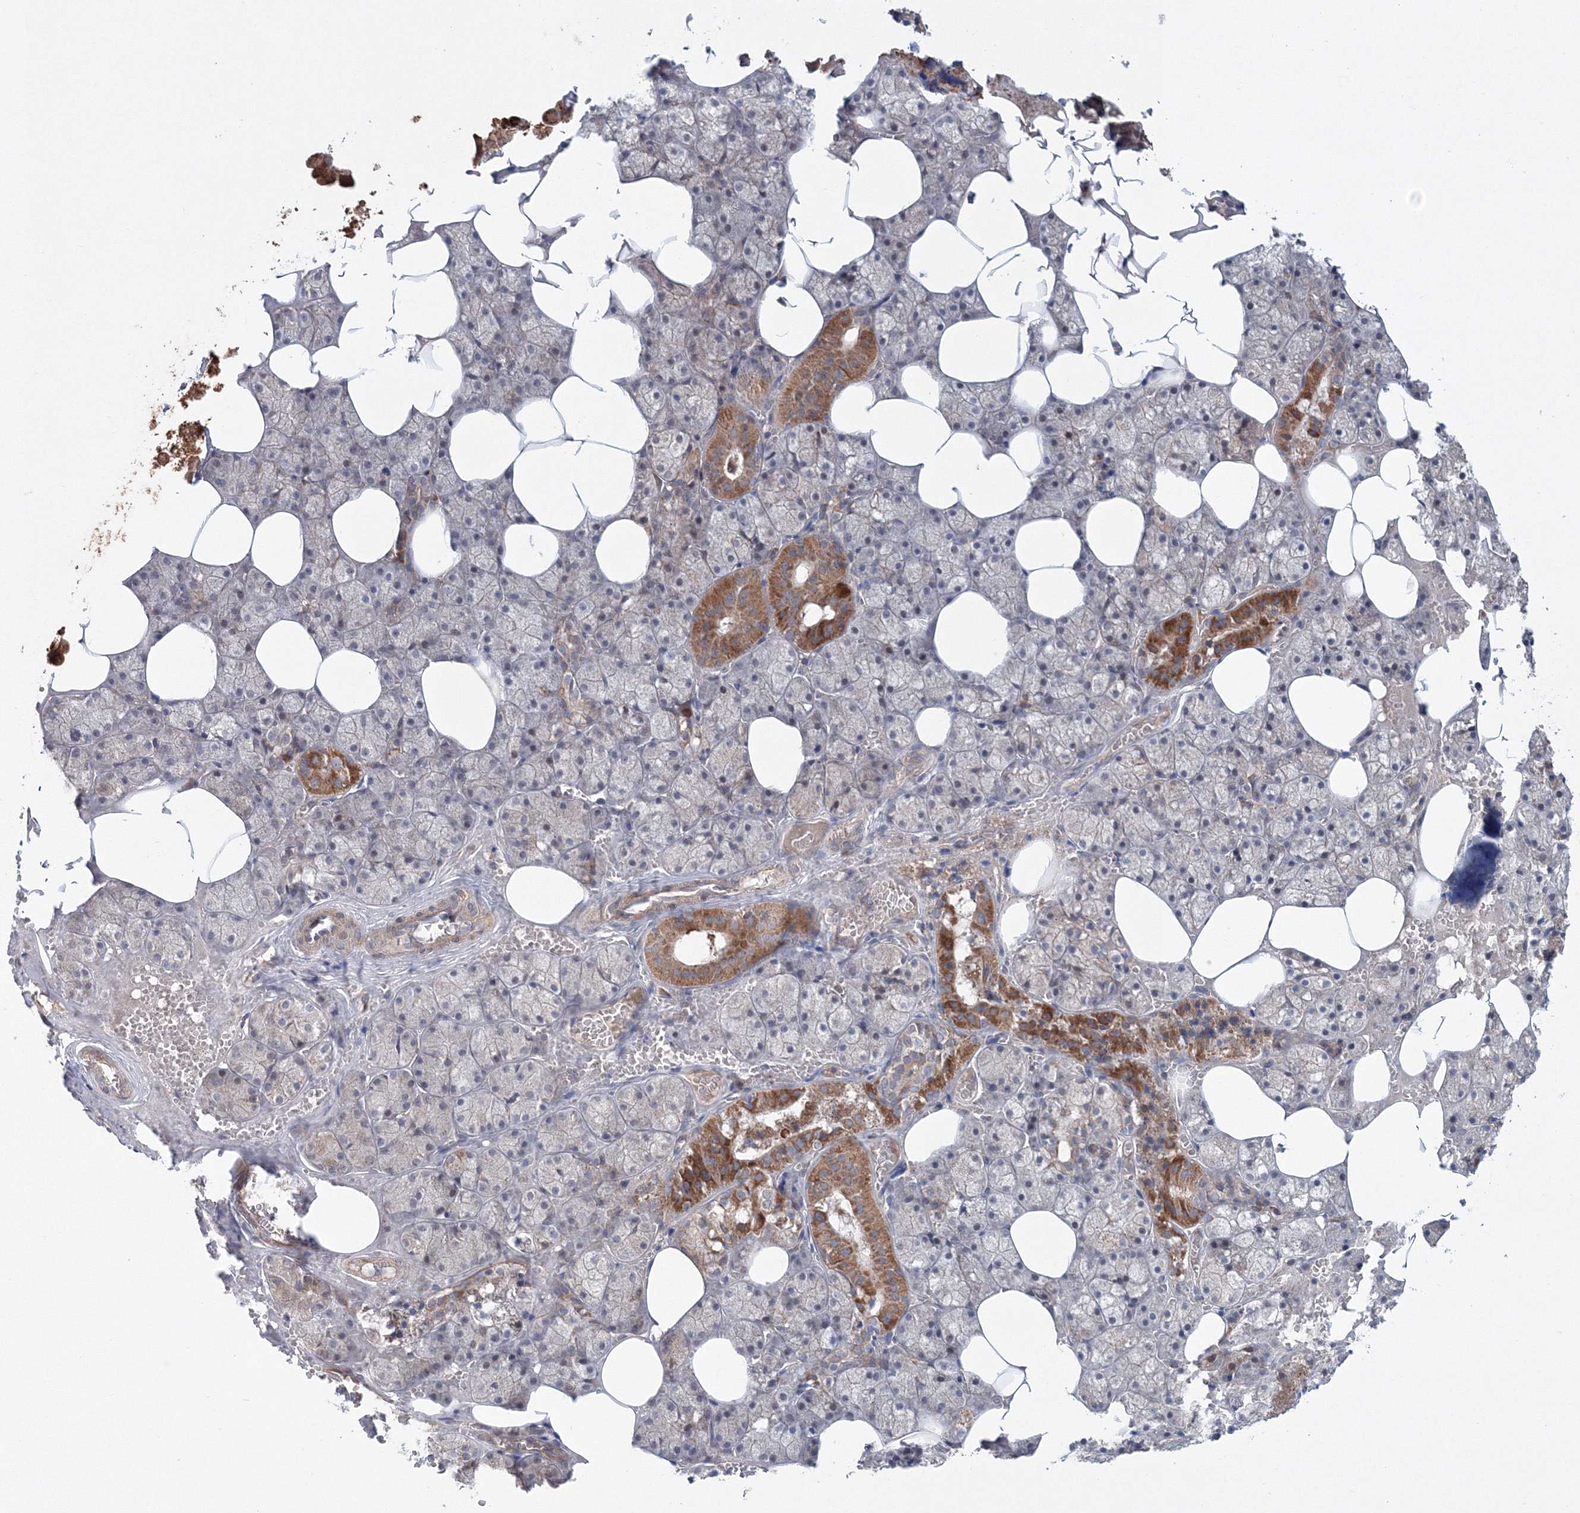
{"staining": {"intensity": "moderate", "quantity": "25%-75%", "location": "cytoplasmic/membranous"}, "tissue": "salivary gland", "cell_type": "Glandular cells", "image_type": "normal", "snomed": [{"axis": "morphology", "description": "Normal tissue, NOS"}, {"axis": "topography", "description": "Salivary gland"}], "caption": "This image exhibits IHC staining of unremarkable human salivary gland, with medium moderate cytoplasmic/membranous positivity in about 25%-75% of glandular cells.", "gene": "NOA1", "patient": {"sex": "male", "age": 62}}